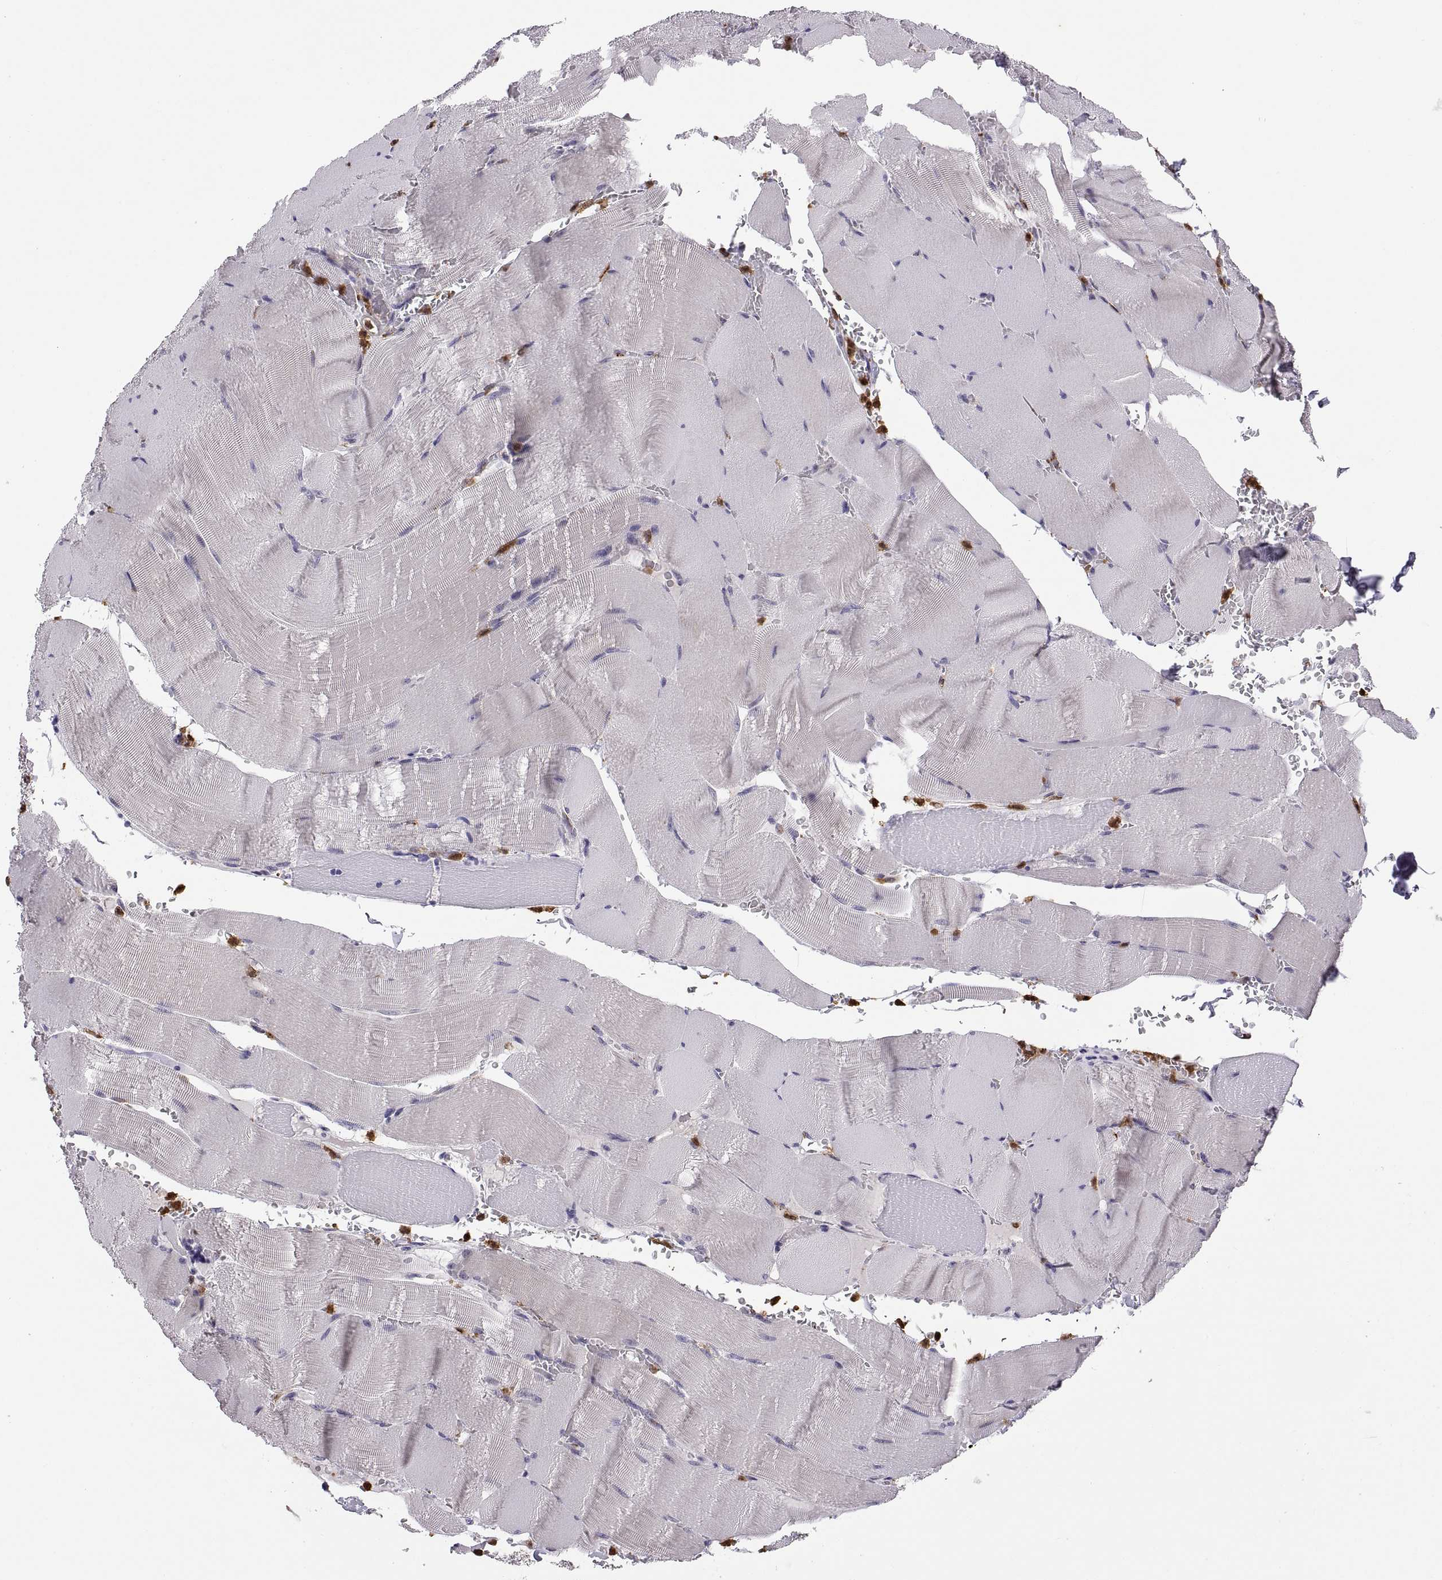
{"staining": {"intensity": "negative", "quantity": "none", "location": "none"}, "tissue": "skeletal muscle", "cell_type": "Myocytes", "image_type": "normal", "snomed": [{"axis": "morphology", "description": "Normal tissue, NOS"}, {"axis": "topography", "description": "Skeletal muscle"}], "caption": "Photomicrograph shows no protein positivity in myocytes of benign skeletal muscle. (IHC, brightfield microscopy, high magnification).", "gene": "ACAP1", "patient": {"sex": "male", "age": 56}}